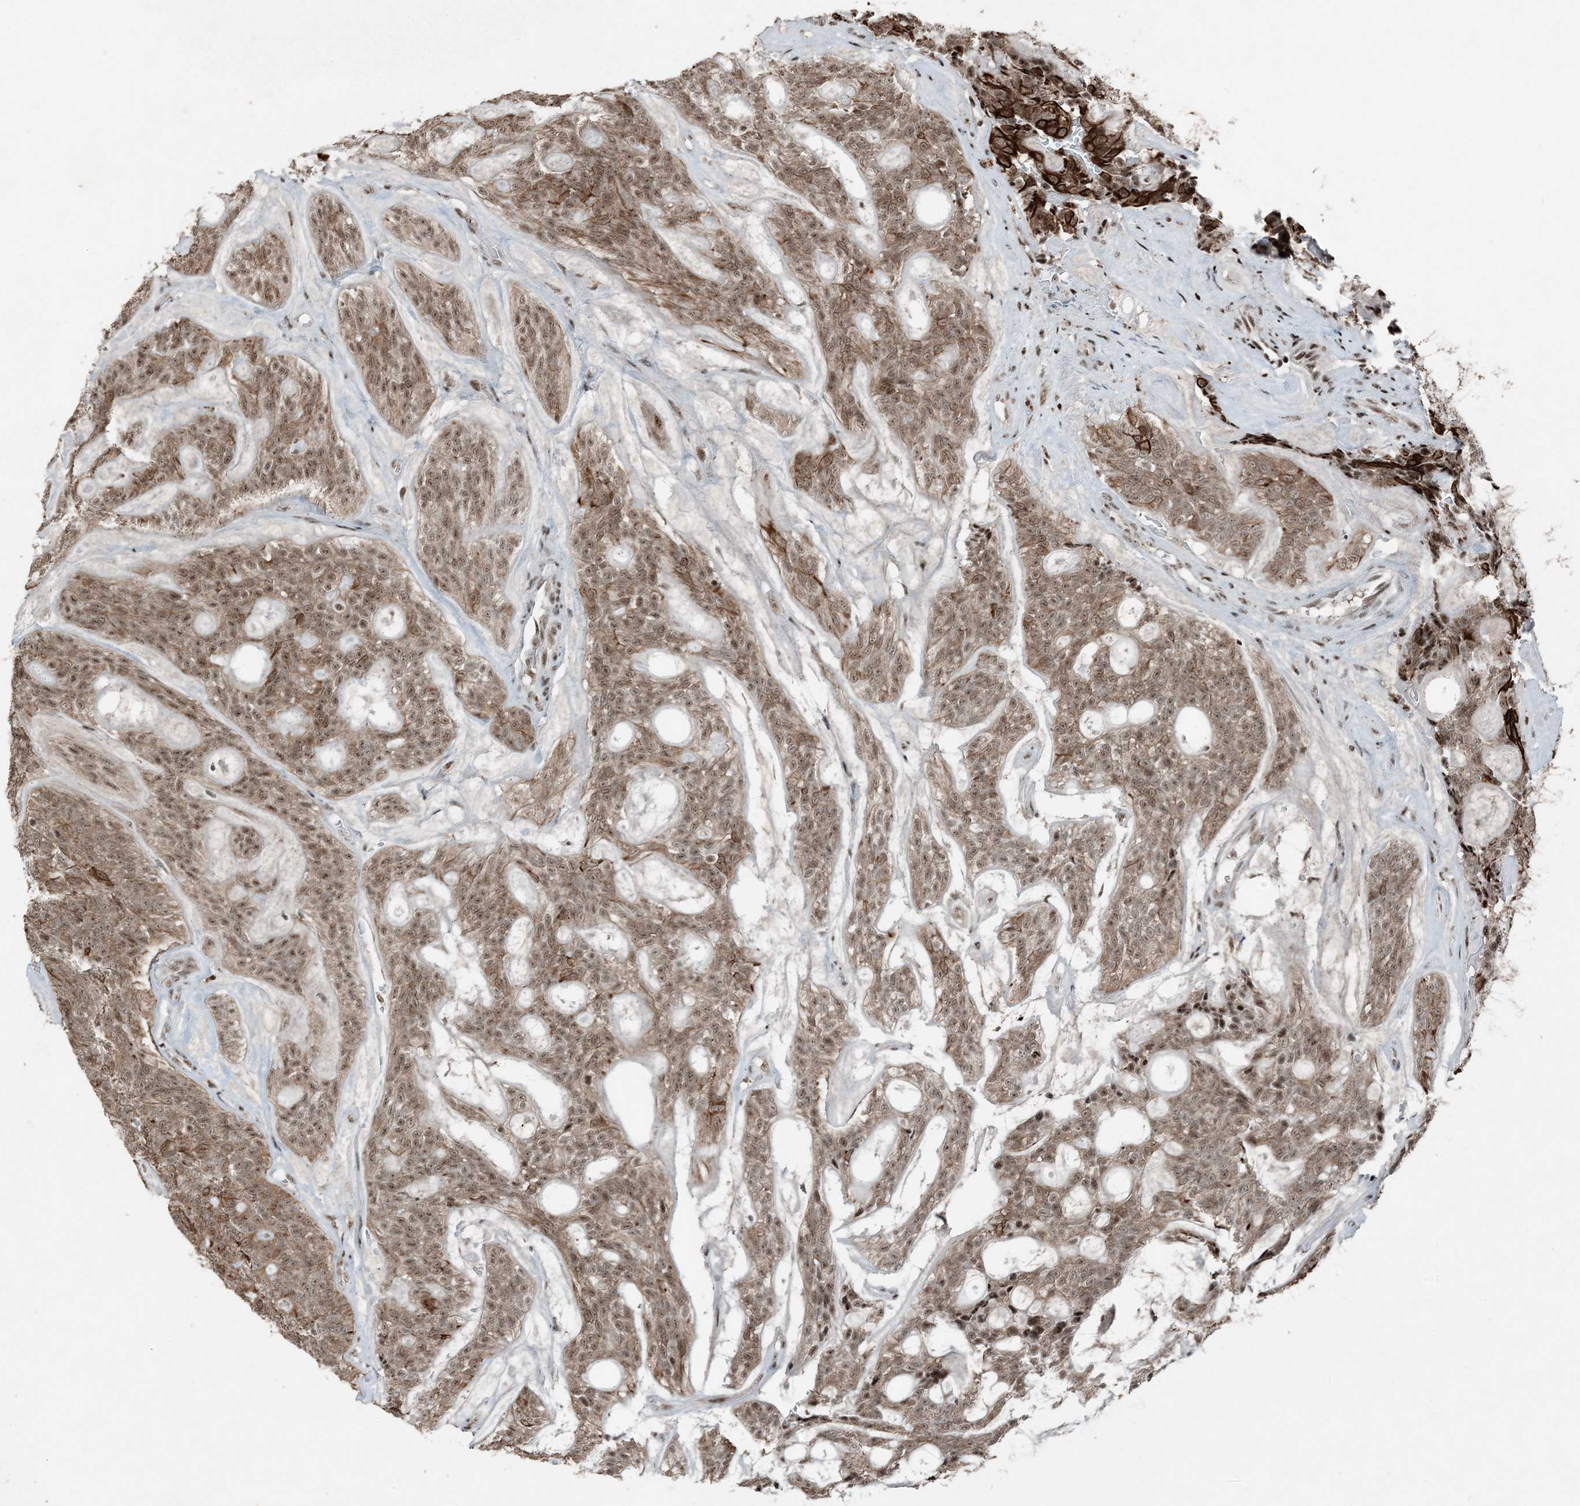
{"staining": {"intensity": "moderate", "quantity": ">75%", "location": "cytoplasmic/membranous,nuclear"}, "tissue": "head and neck cancer", "cell_type": "Tumor cells", "image_type": "cancer", "snomed": [{"axis": "morphology", "description": "Adenocarcinoma, NOS"}, {"axis": "topography", "description": "Head-Neck"}], "caption": "Head and neck cancer (adenocarcinoma) stained with DAB (3,3'-diaminobenzidine) immunohistochemistry demonstrates medium levels of moderate cytoplasmic/membranous and nuclear positivity in about >75% of tumor cells.", "gene": "TADA2B", "patient": {"sex": "male", "age": 66}}